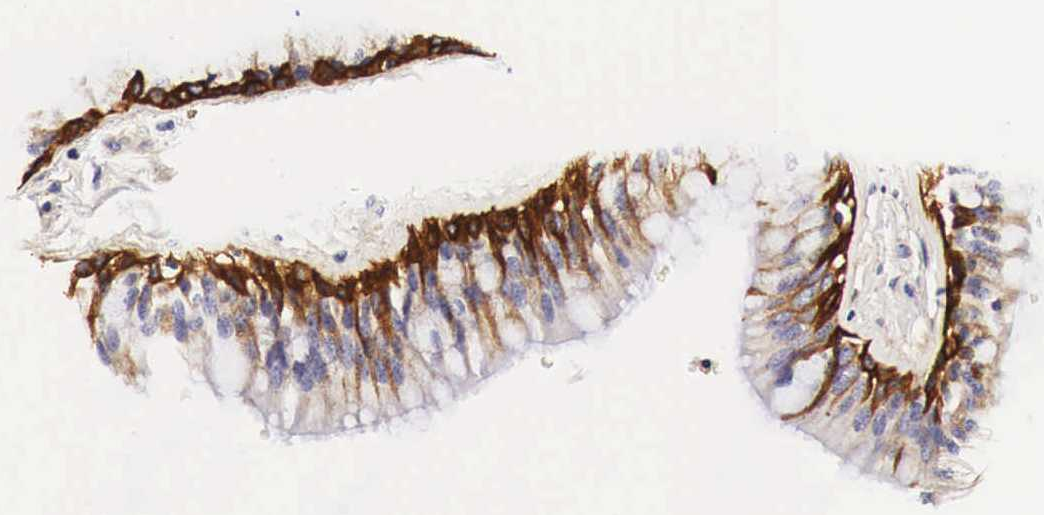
{"staining": {"intensity": "strong", "quantity": ">75%", "location": "cytoplasmic/membranous"}, "tissue": "bronchus", "cell_type": "Respiratory epithelial cells", "image_type": "normal", "snomed": [{"axis": "morphology", "description": "Normal tissue, NOS"}, {"axis": "topography", "description": "Bronchus"}, {"axis": "topography", "description": "Lung"}], "caption": "Immunohistochemistry staining of normal bronchus, which exhibits high levels of strong cytoplasmic/membranous staining in approximately >75% of respiratory epithelial cells indicating strong cytoplasmic/membranous protein staining. The staining was performed using DAB (3,3'-diaminobenzidine) (brown) for protein detection and nuclei were counterstained in hematoxylin (blue).", "gene": "EGFR", "patient": {"sex": "female", "age": 57}}